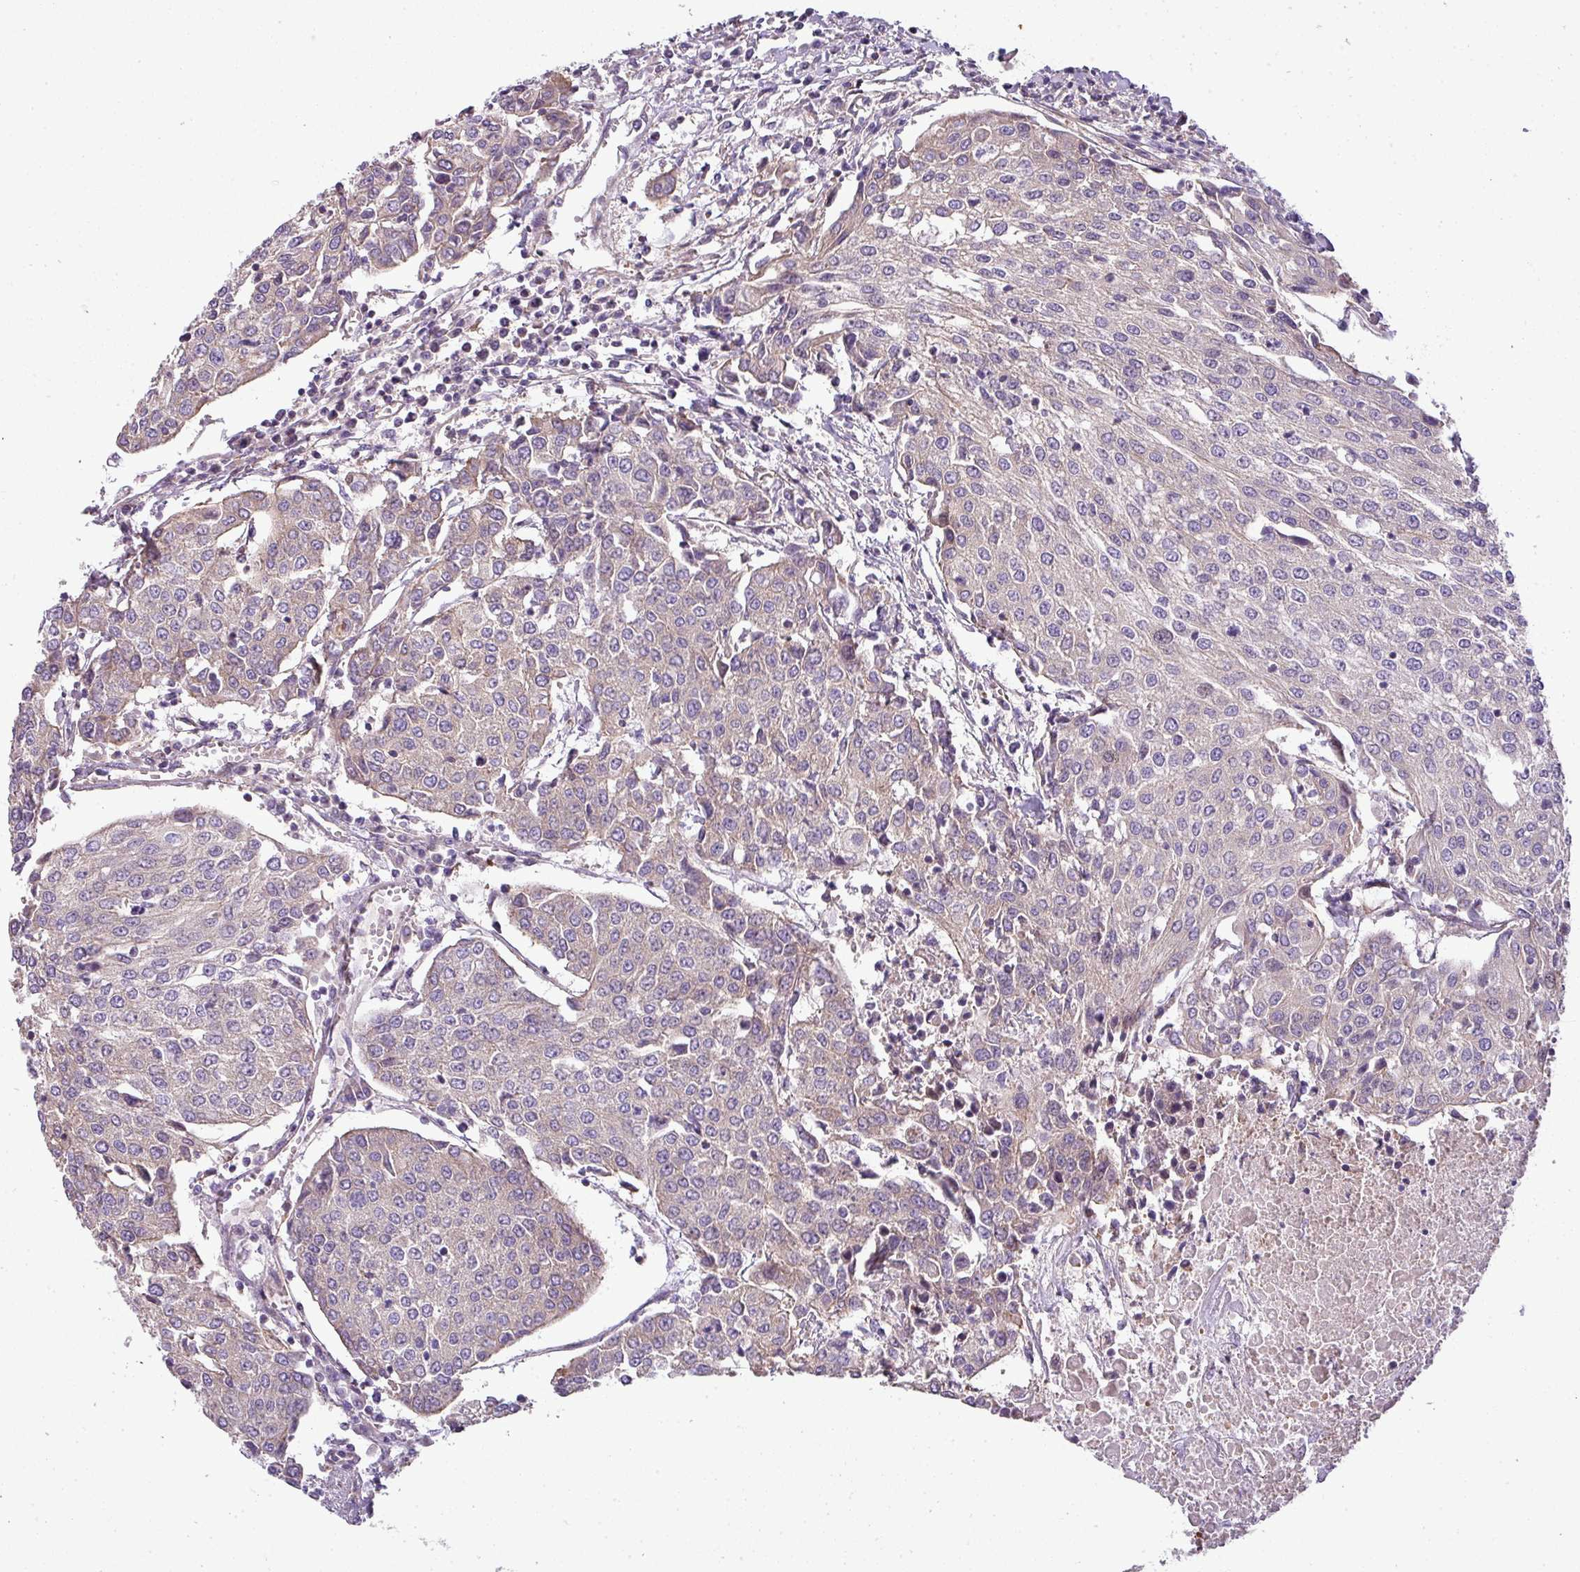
{"staining": {"intensity": "weak", "quantity": "<25%", "location": "cytoplasmic/membranous"}, "tissue": "urothelial cancer", "cell_type": "Tumor cells", "image_type": "cancer", "snomed": [{"axis": "morphology", "description": "Urothelial carcinoma, High grade"}, {"axis": "topography", "description": "Urinary bladder"}], "caption": "Immunohistochemistry (IHC) of urothelial cancer reveals no staining in tumor cells. (DAB IHC with hematoxylin counter stain).", "gene": "PALS2", "patient": {"sex": "female", "age": 85}}